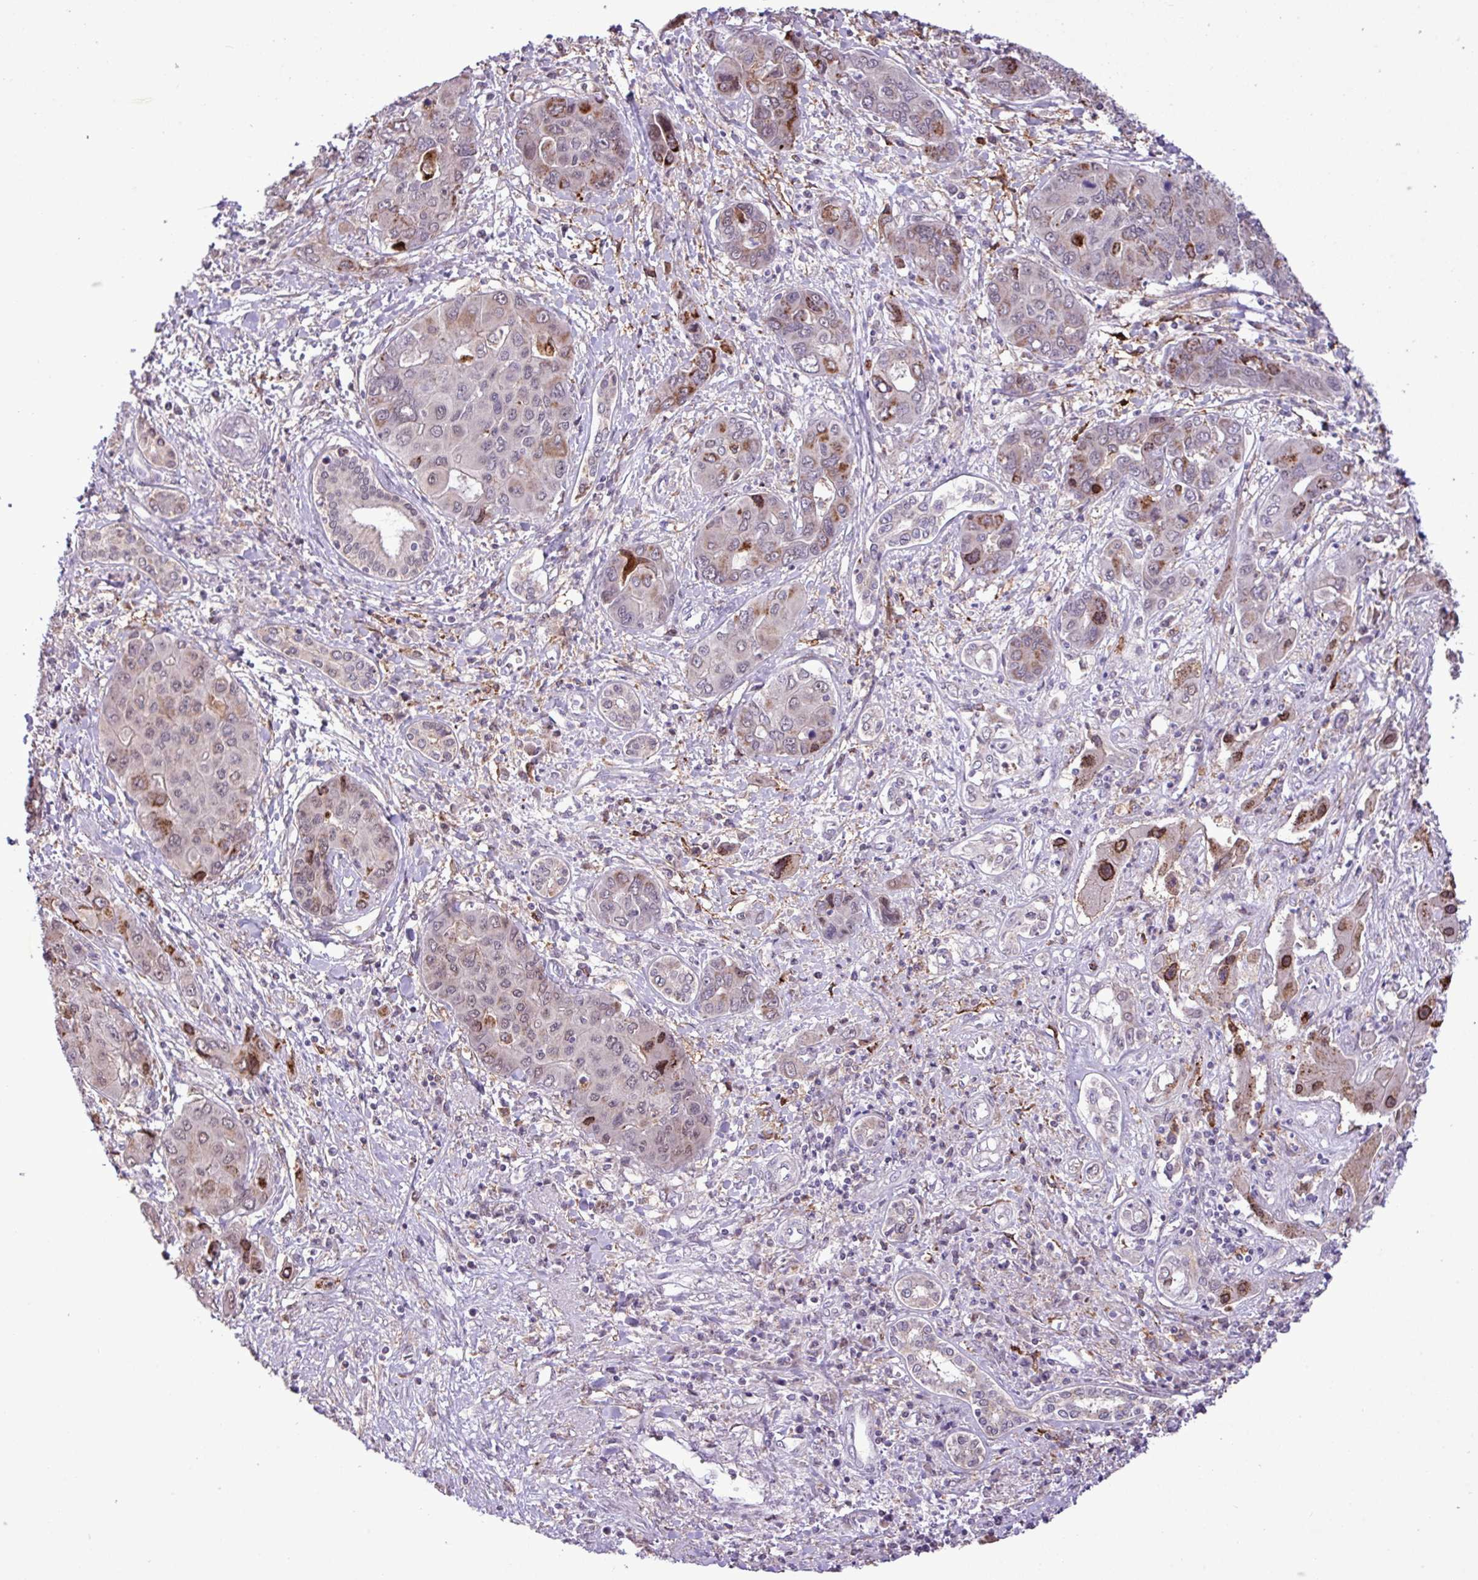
{"staining": {"intensity": "moderate", "quantity": "<25%", "location": "cytoplasmic/membranous"}, "tissue": "liver cancer", "cell_type": "Tumor cells", "image_type": "cancer", "snomed": [{"axis": "morphology", "description": "Cholangiocarcinoma"}, {"axis": "topography", "description": "Liver"}], "caption": "Liver cancer stained with a protein marker exhibits moderate staining in tumor cells.", "gene": "RPP25L", "patient": {"sex": "male", "age": 67}}